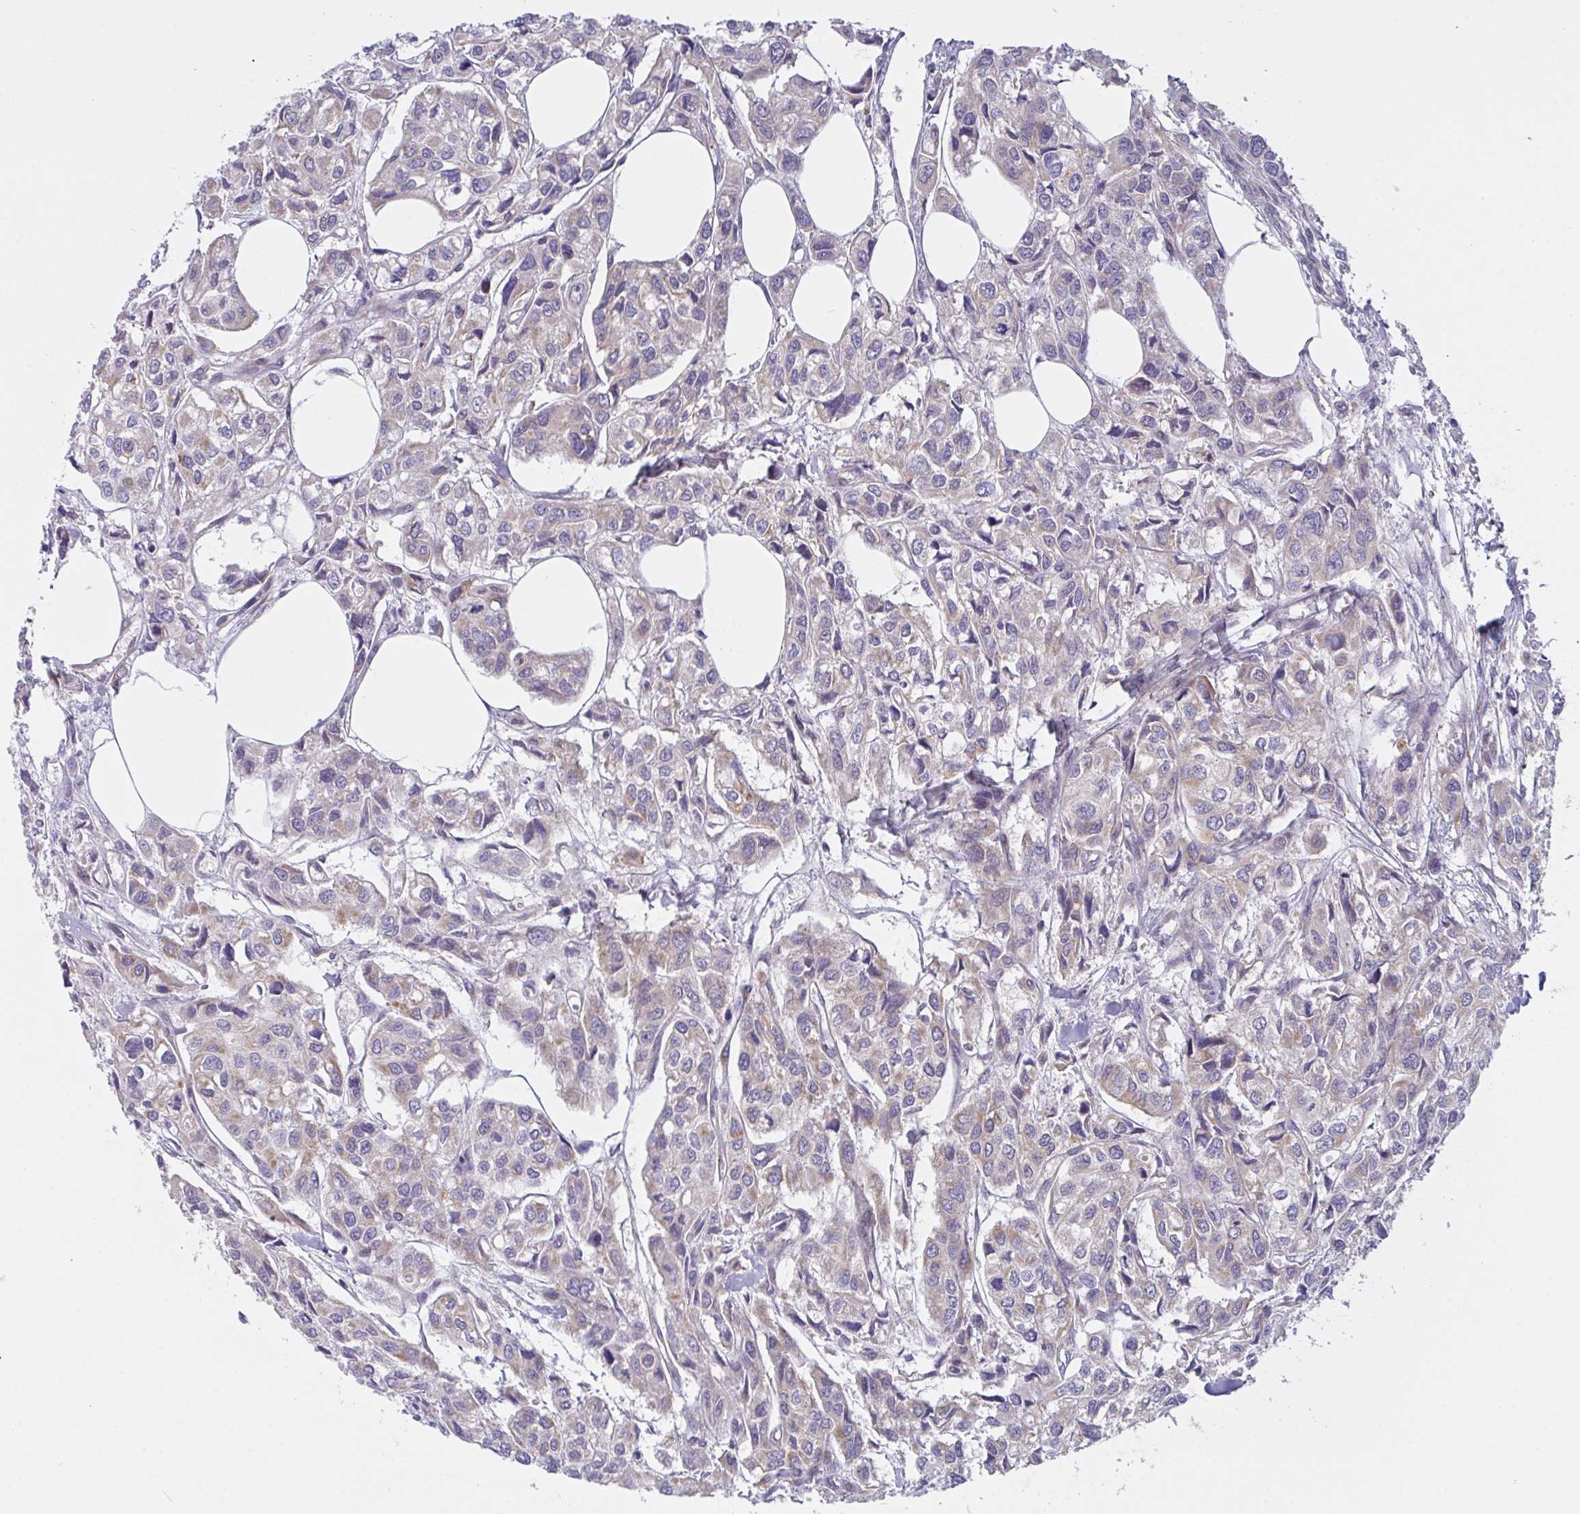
{"staining": {"intensity": "weak", "quantity": "<25%", "location": "cytoplasmic/membranous"}, "tissue": "urothelial cancer", "cell_type": "Tumor cells", "image_type": "cancer", "snomed": [{"axis": "morphology", "description": "Urothelial carcinoma, High grade"}, {"axis": "topography", "description": "Urinary bladder"}], "caption": "Urothelial carcinoma (high-grade) was stained to show a protein in brown. There is no significant expression in tumor cells.", "gene": "MRPS2", "patient": {"sex": "male", "age": 67}}